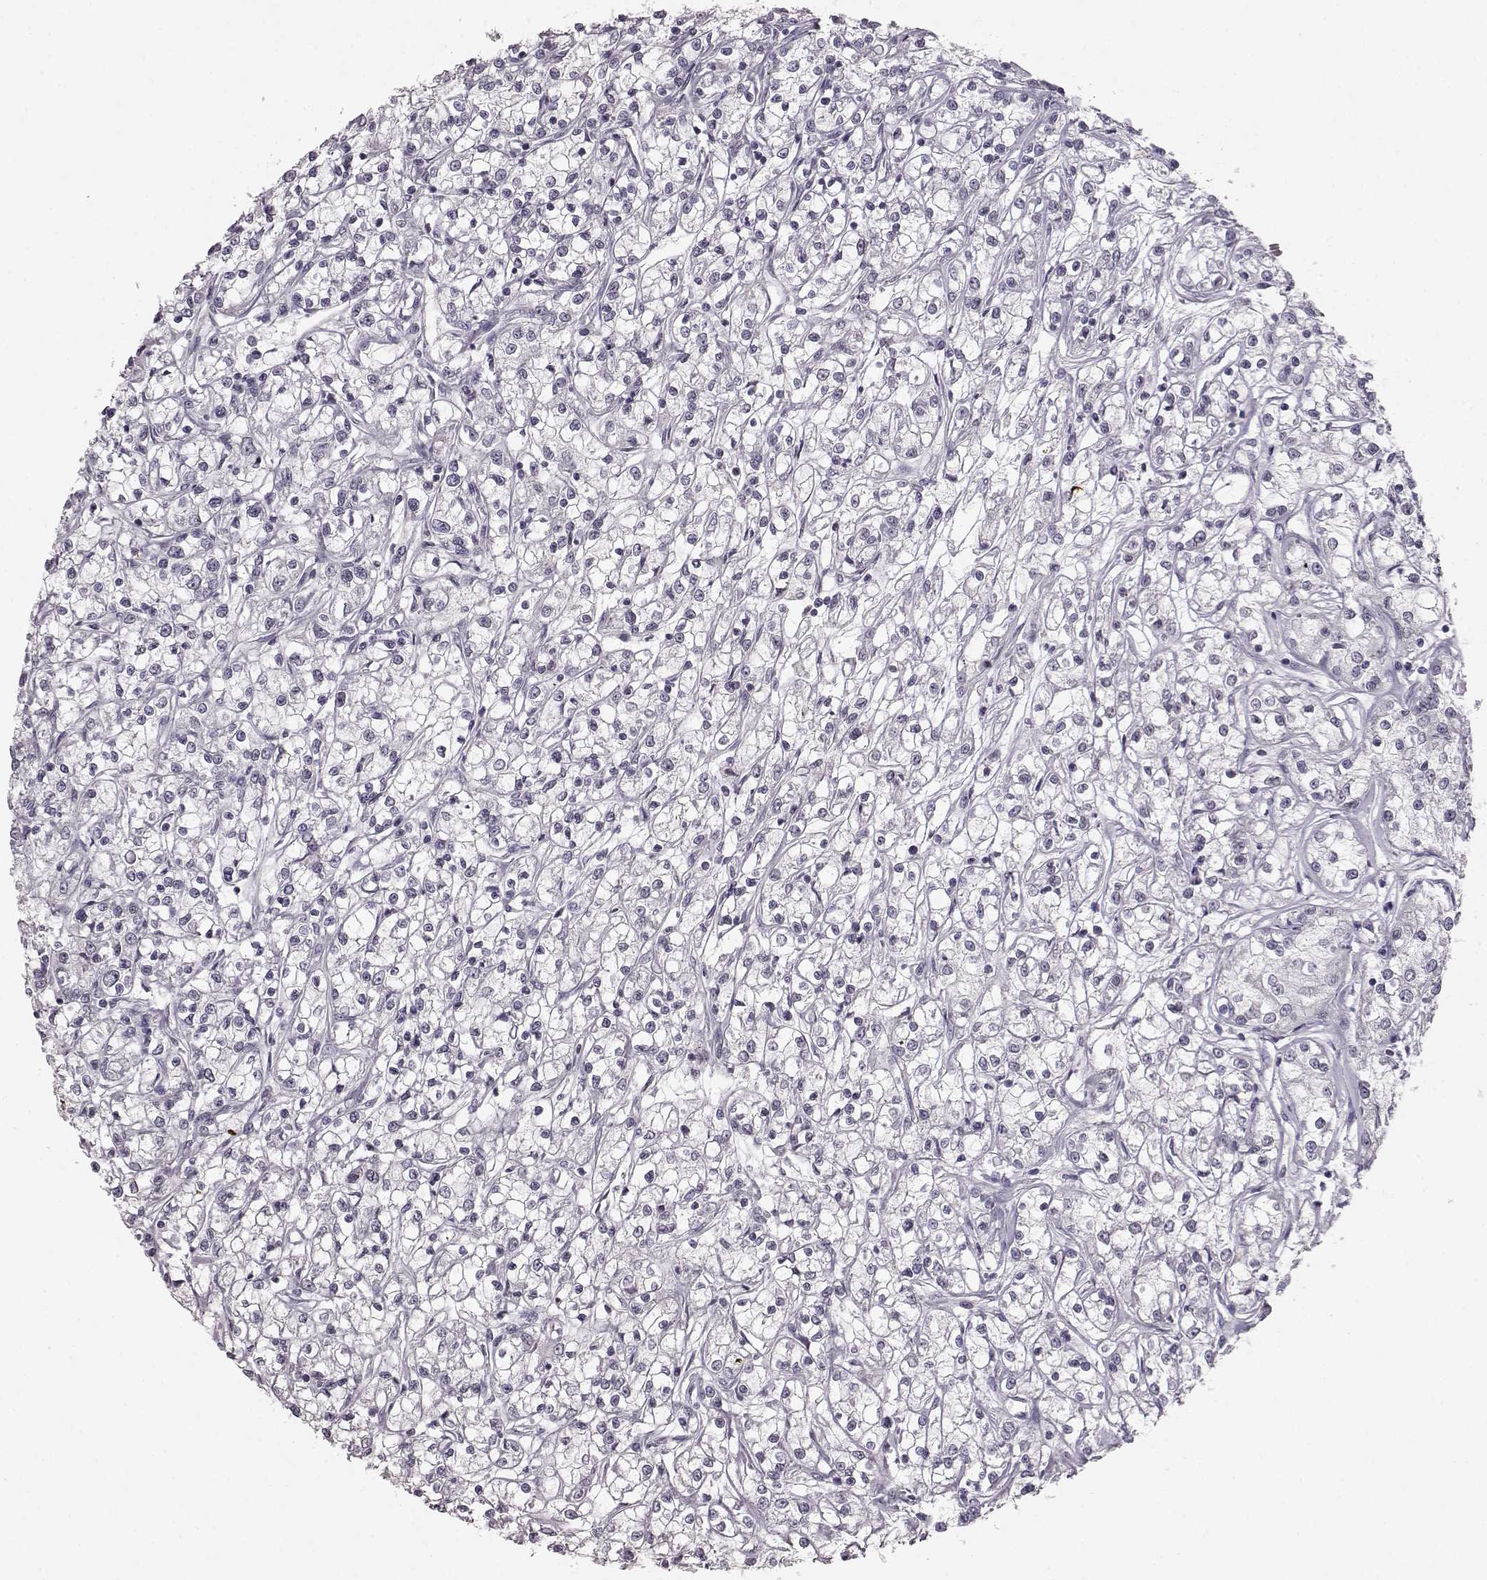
{"staining": {"intensity": "negative", "quantity": "none", "location": "none"}, "tissue": "renal cancer", "cell_type": "Tumor cells", "image_type": "cancer", "snomed": [{"axis": "morphology", "description": "Adenocarcinoma, NOS"}, {"axis": "topography", "description": "Kidney"}], "caption": "This is a micrograph of immunohistochemistry staining of renal adenocarcinoma, which shows no staining in tumor cells.", "gene": "DCAF12", "patient": {"sex": "female", "age": 59}}